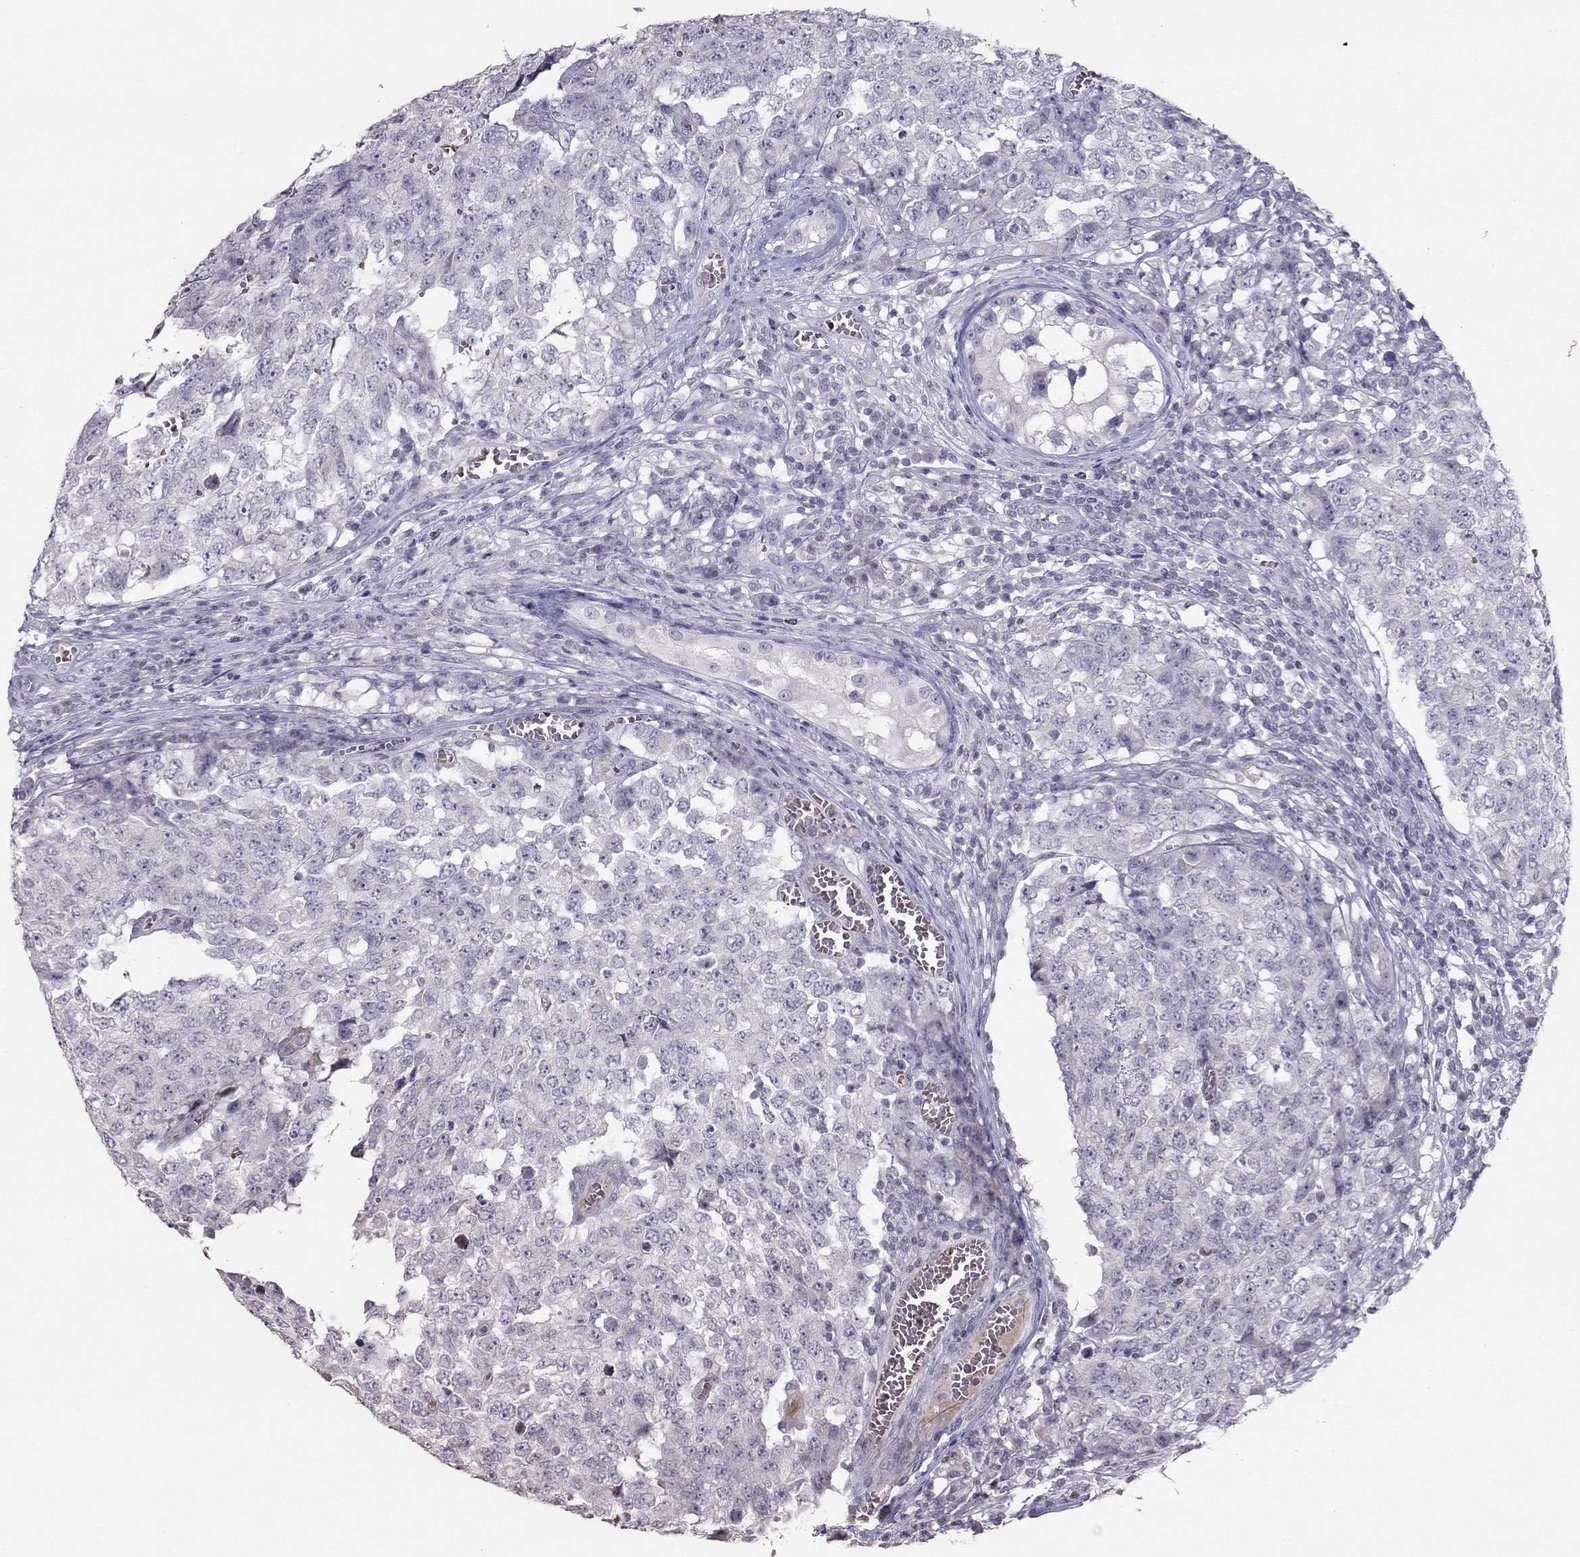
{"staining": {"intensity": "negative", "quantity": "none", "location": "none"}, "tissue": "testis cancer", "cell_type": "Tumor cells", "image_type": "cancer", "snomed": [{"axis": "morphology", "description": "Carcinoma, Embryonal, NOS"}, {"axis": "topography", "description": "Testis"}], "caption": "Testis cancer was stained to show a protein in brown. There is no significant positivity in tumor cells.", "gene": "TSHB", "patient": {"sex": "male", "age": 23}}